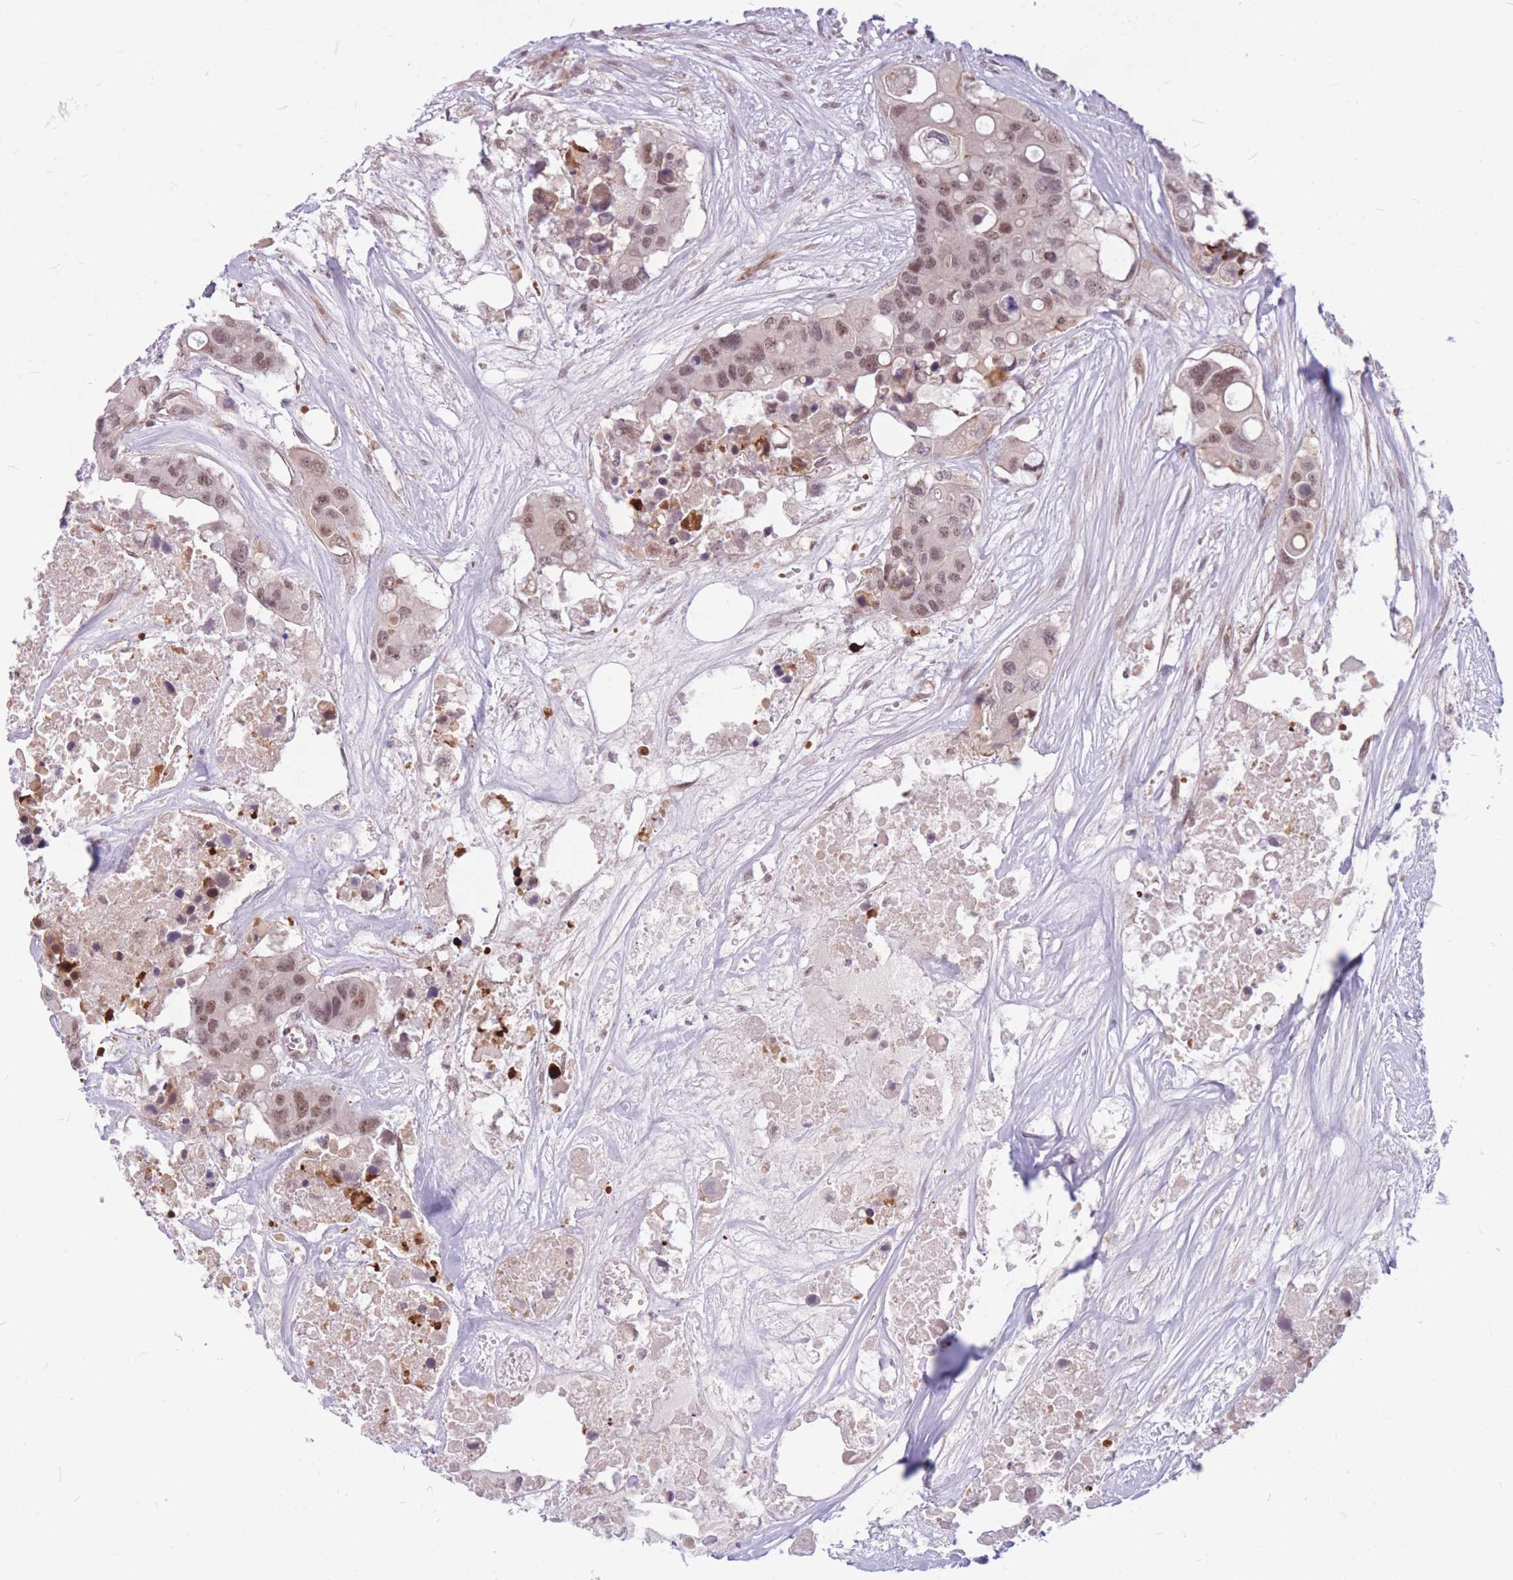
{"staining": {"intensity": "moderate", "quantity": ">75%", "location": "nuclear"}, "tissue": "colorectal cancer", "cell_type": "Tumor cells", "image_type": "cancer", "snomed": [{"axis": "morphology", "description": "Adenocarcinoma, NOS"}, {"axis": "topography", "description": "Colon"}], "caption": "Moderate nuclear protein positivity is seen in approximately >75% of tumor cells in adenocarcinoma (colorectal).", "gene": "ERCC2", "patient": {"sex": "male", "age": 77}}